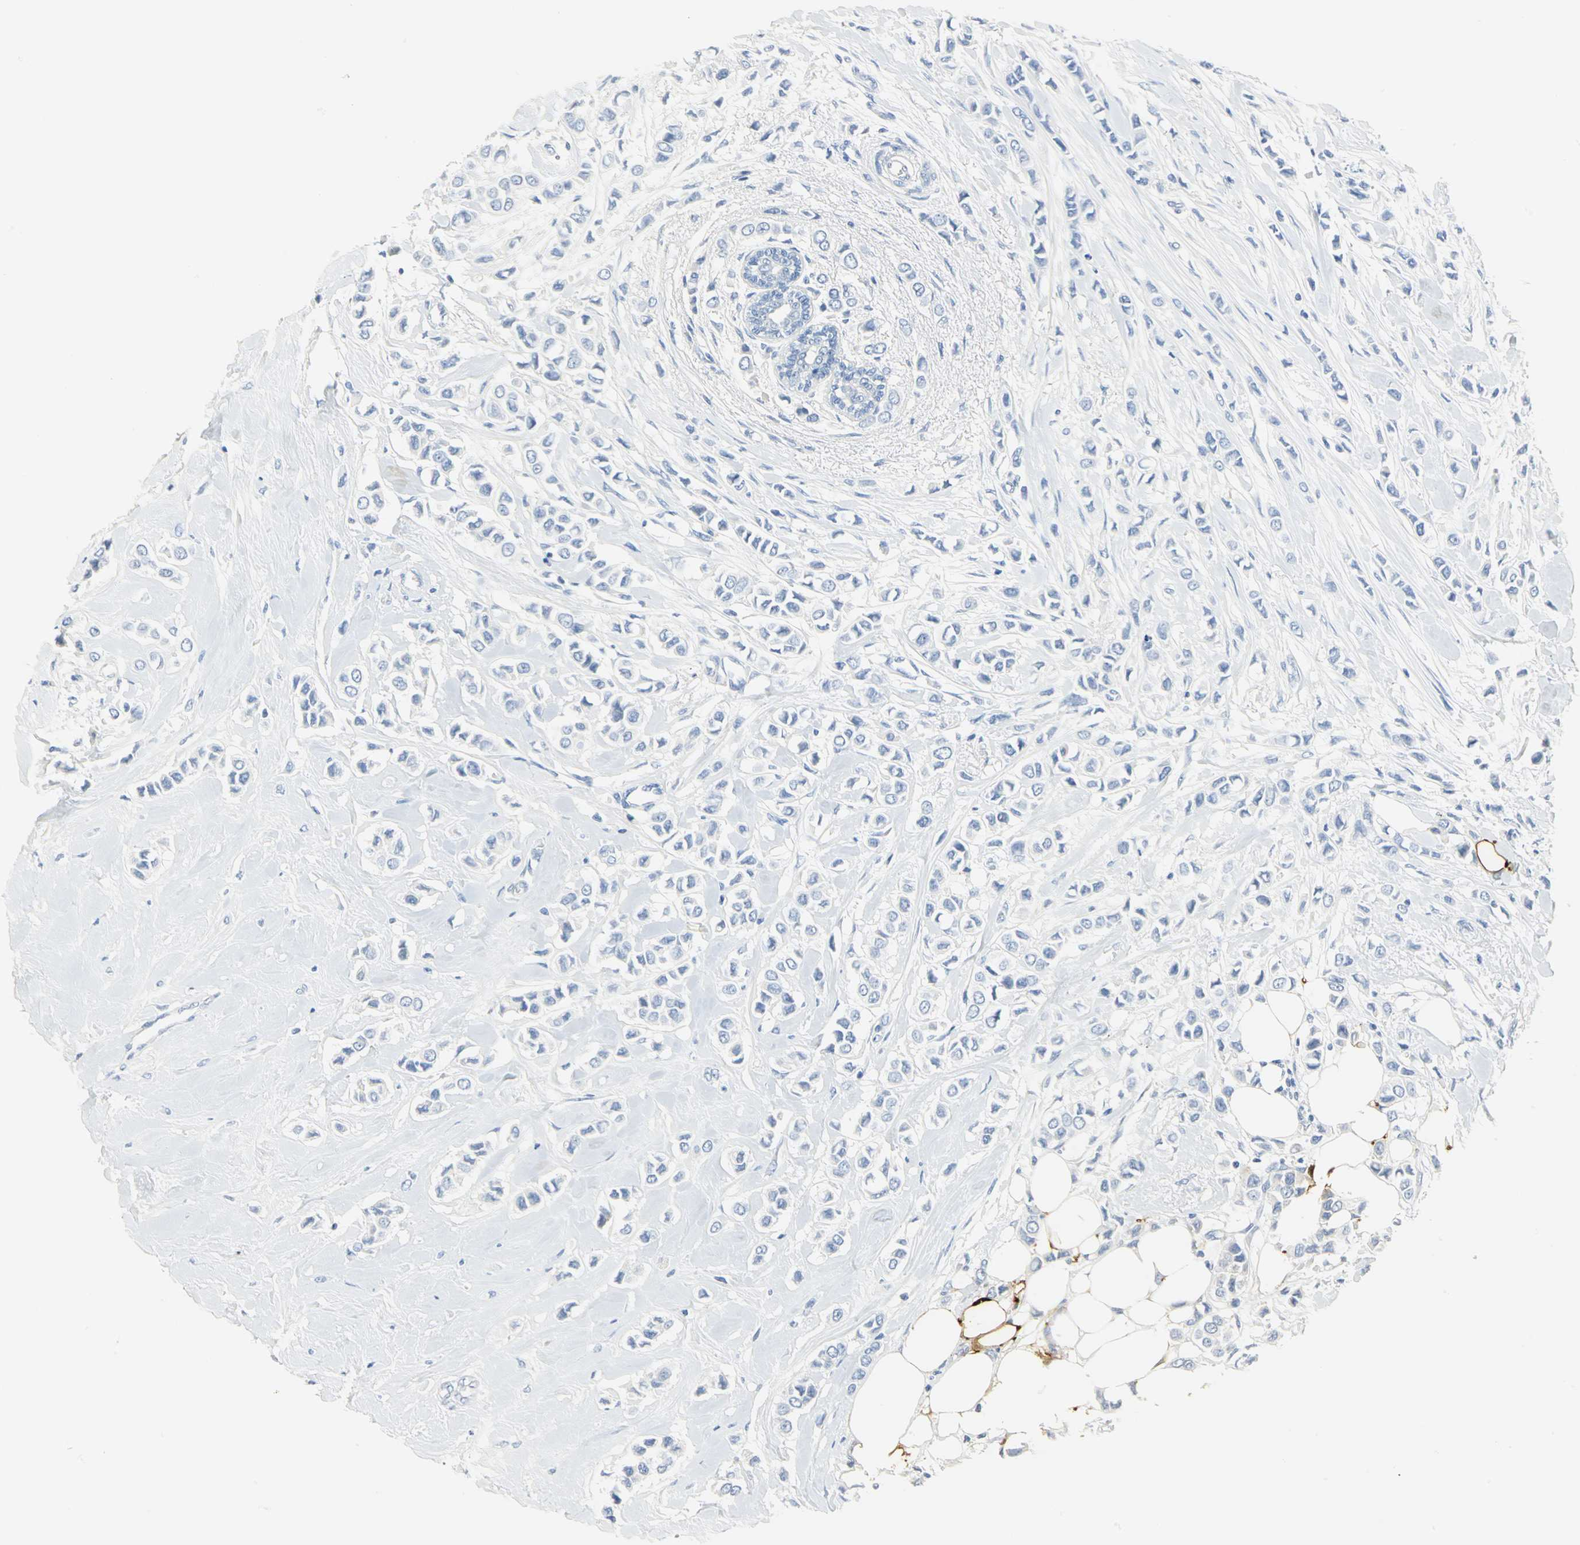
{"staining": {"intensity": "negative", "quantity": "none", "location": "none"}, "tissue": "breast cancer", "cell_type": "Tumor cells", "image_type": "cancer", "snomed": [{"axis": "morphology", "description": "Lobular carcinoma"}, {"axis": "topography", "description": "Breast"}], "caption": "This is an immunohistochemistry (IHC) photomicrograph of human breast cancer (lobular carcinoma). There is no expression in tumor cells.", "gene": "CA3", "patient": {"sex": "female", "age": 51}}